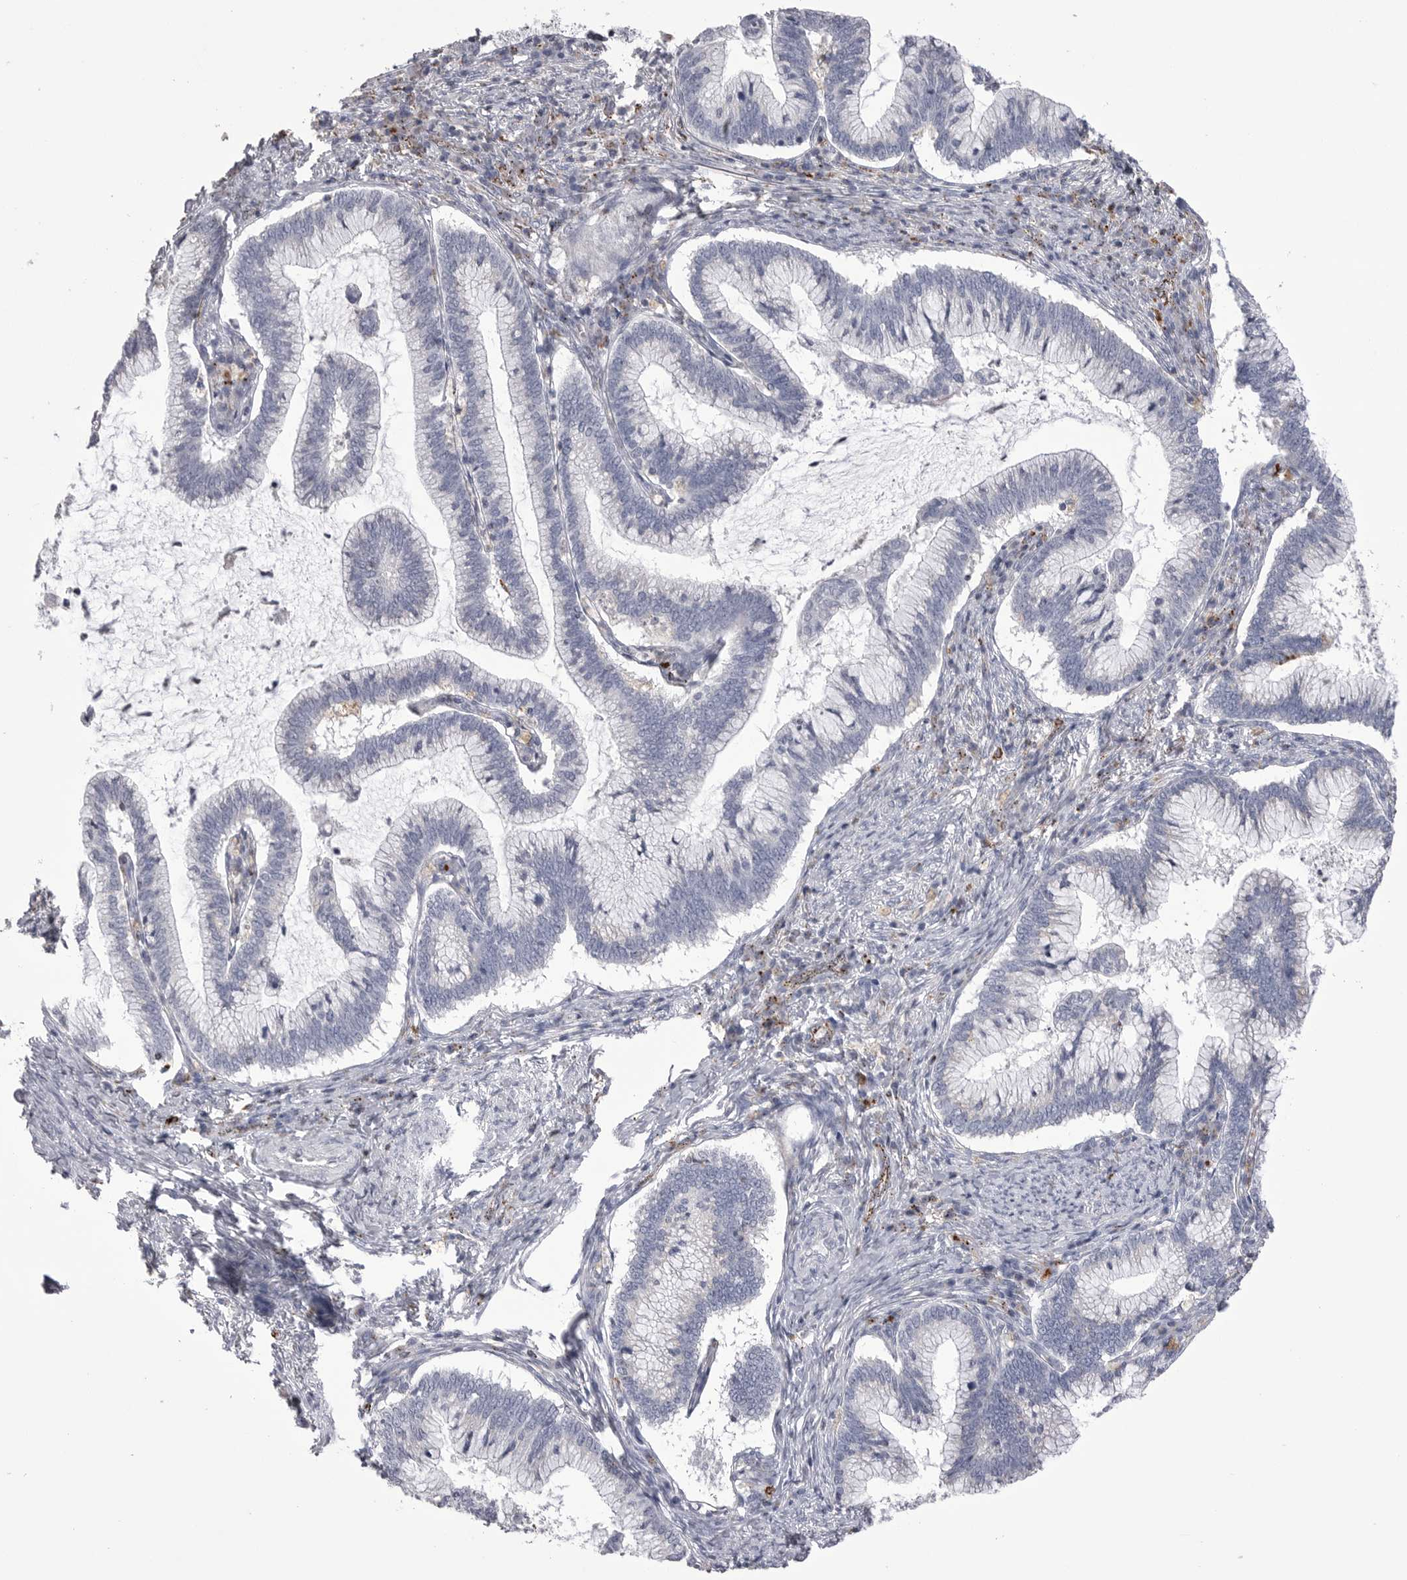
{"staining": {"intensity": "negative", "quantity": "none", "location": "none"}, "tissue": "cervical cancer", "cell_type": "Tumor cells", "image_type": "cancer", "snomed": [{"axis": "morphology", "description": "Adenocarcinoma, NOS"}, {"axis": "topography", "description": "Cervix"}], "caption": "The image demonstrates no staining of tumor cells in cervical cancer.", "gene": "PSPN", "patient": {"sex": "female", "age": 36}}